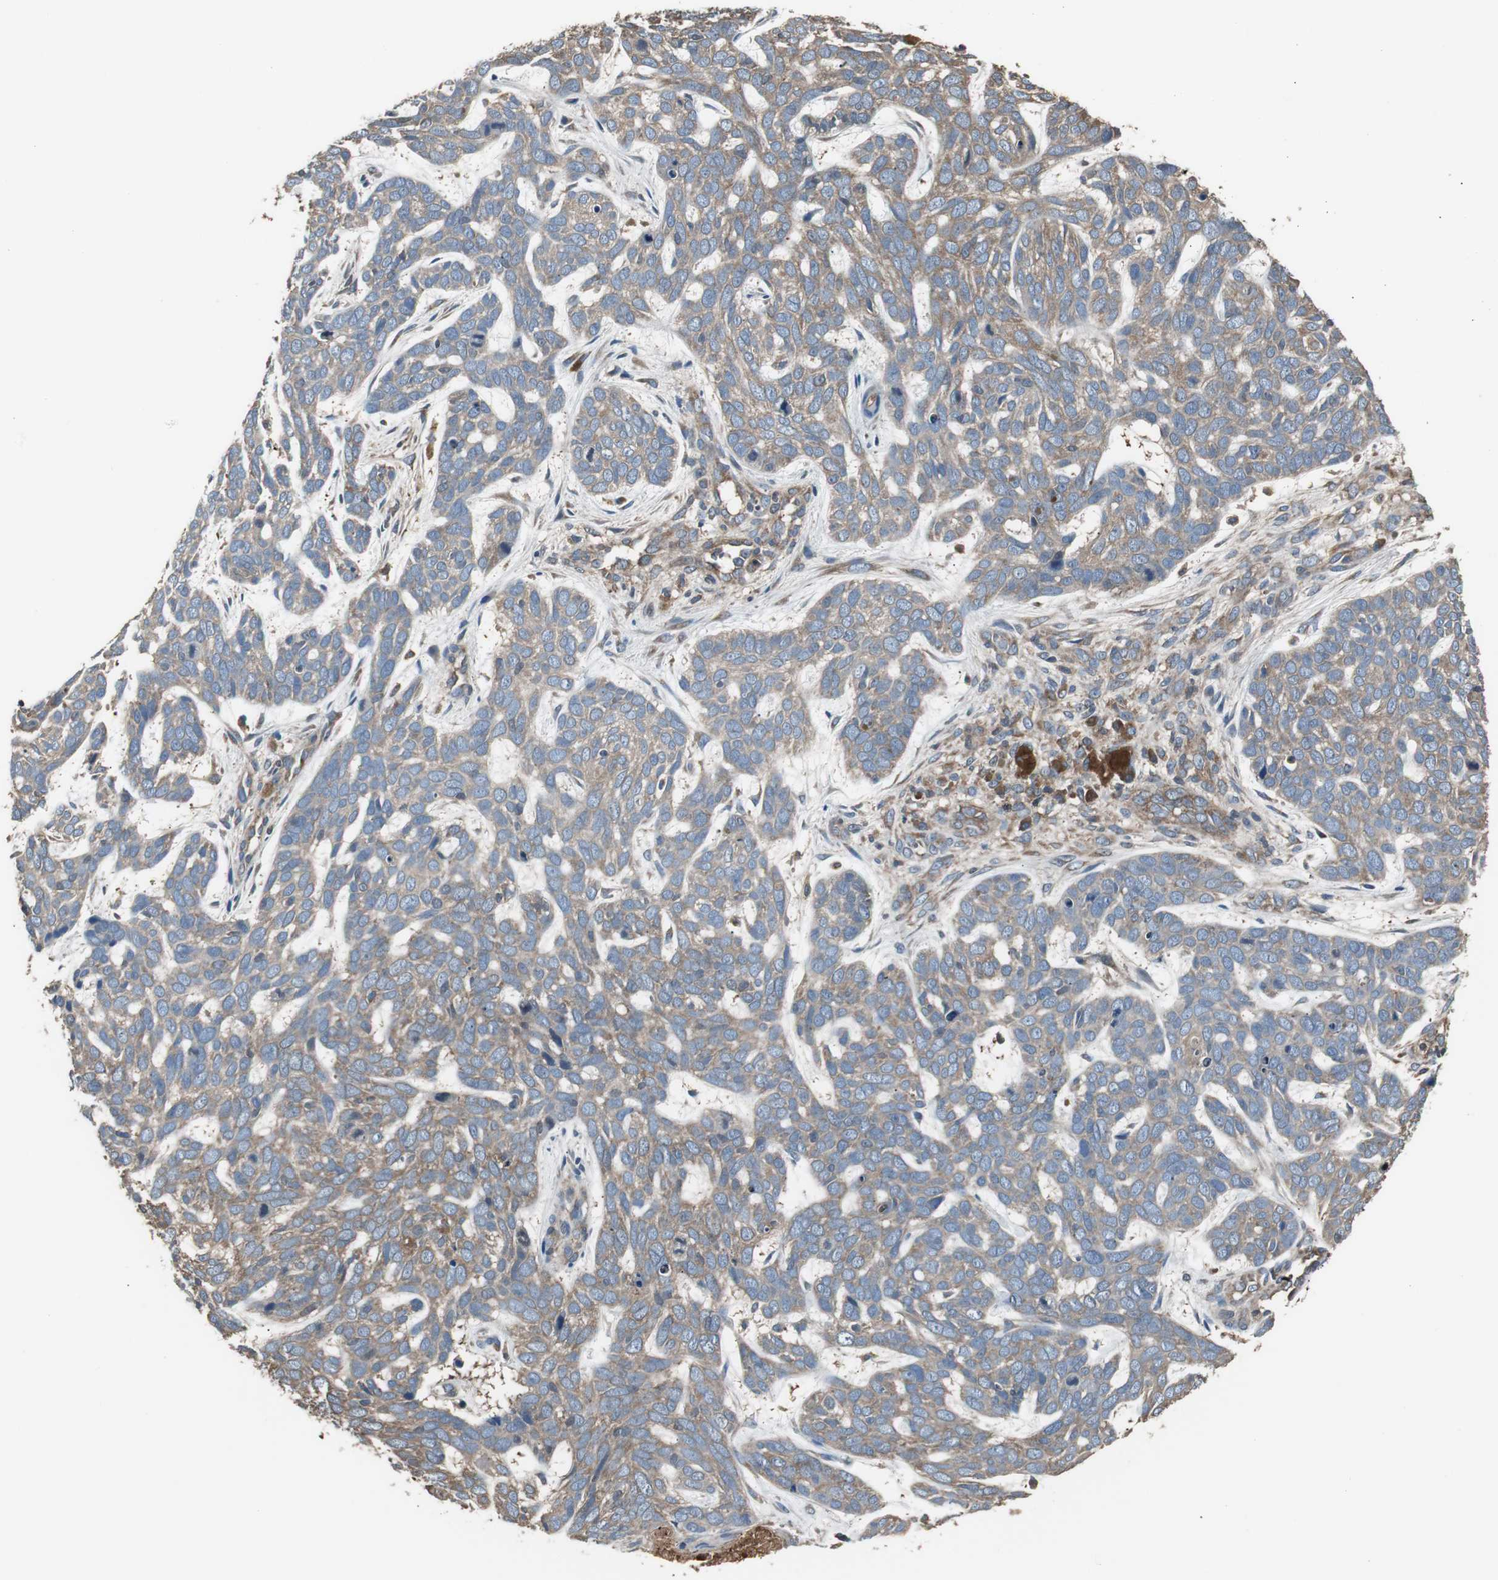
{"staining": {"intensity": "weak", "quantity": "25%-75%", "location": "cytoplasmic/membranous"}, "tissue": "skin cancer", "cell_type": "Tumor cells", "image_type": "cancer", "snomed": [{"axis": "morphology", "description": "Basal cell carcinoma"}, {"axis": "topography", "description": "Skin"}], "caption": "Skin basal cell carcinoma tissue shows weak cytoplasmic/membranous expression in approximately 25%-75% of tumor cells, visualized by immunohistochemistry. Immunohistochemistry stains the protein in brown and the nuclei are stained blue.", "gene": "CAPNS1", "patient": {"sex": "male", "age": 87}}